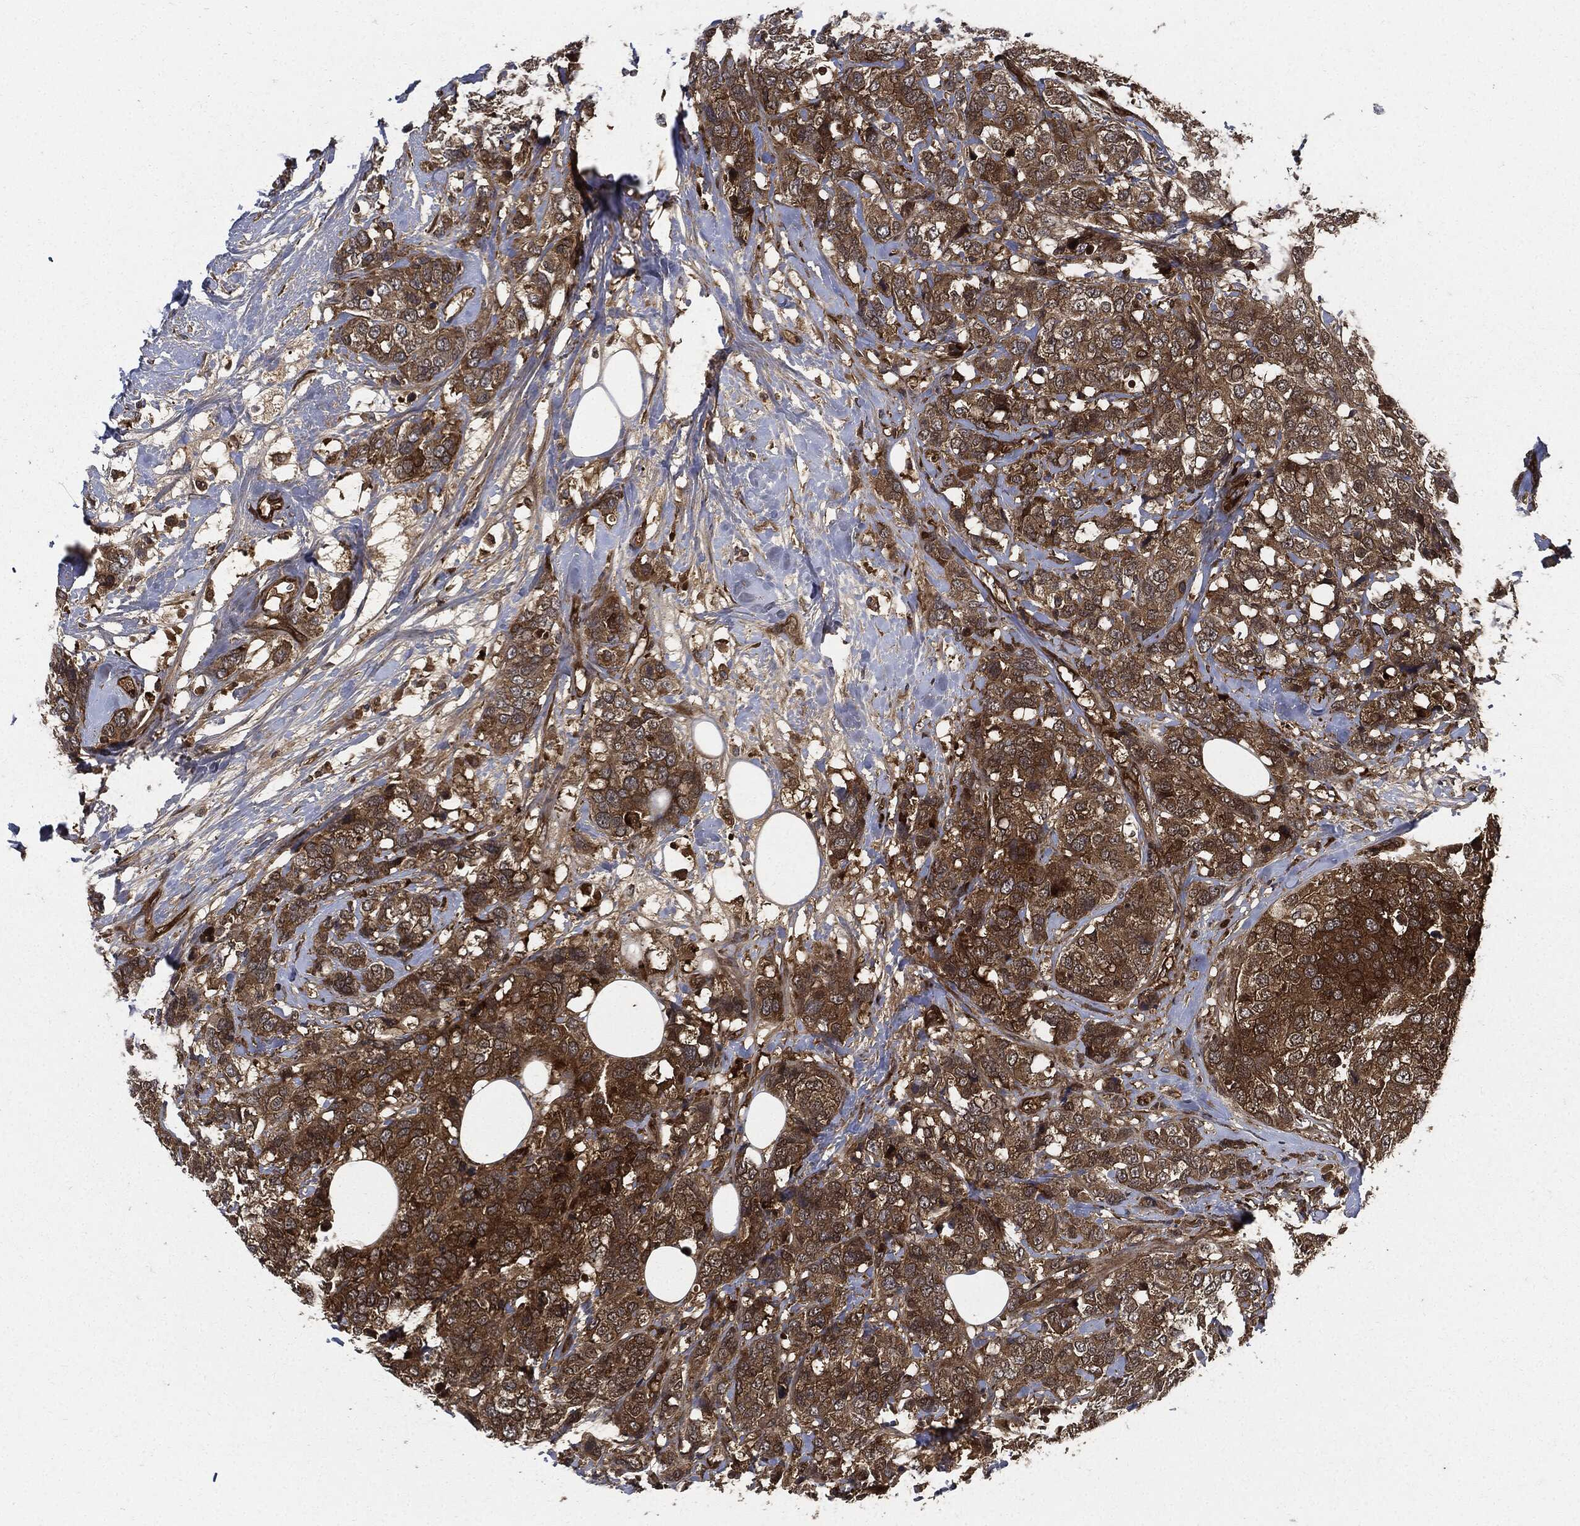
{"staining": {"intensity": "moderate", "quantity": ">75%", "location": "cytoplasmic/membranous"}, "tissue": "breast cancer", "cell_type": "Tumor cells", "image_type": "cancer", "snomed": [{"axis": "morphology", "description": "Lobular carcinoma"}, {"axis": "topography", "description": "Breast"}], "caption": "Protein staining by immunohistochemistry (IHC) shows moderate cytoplasmic/membranous staining in approximately >75% of tumor cells in lobular carcinoma (breast).", "gene": "XPNPEP1", "patient": {"sex": "female", "age": 59}}